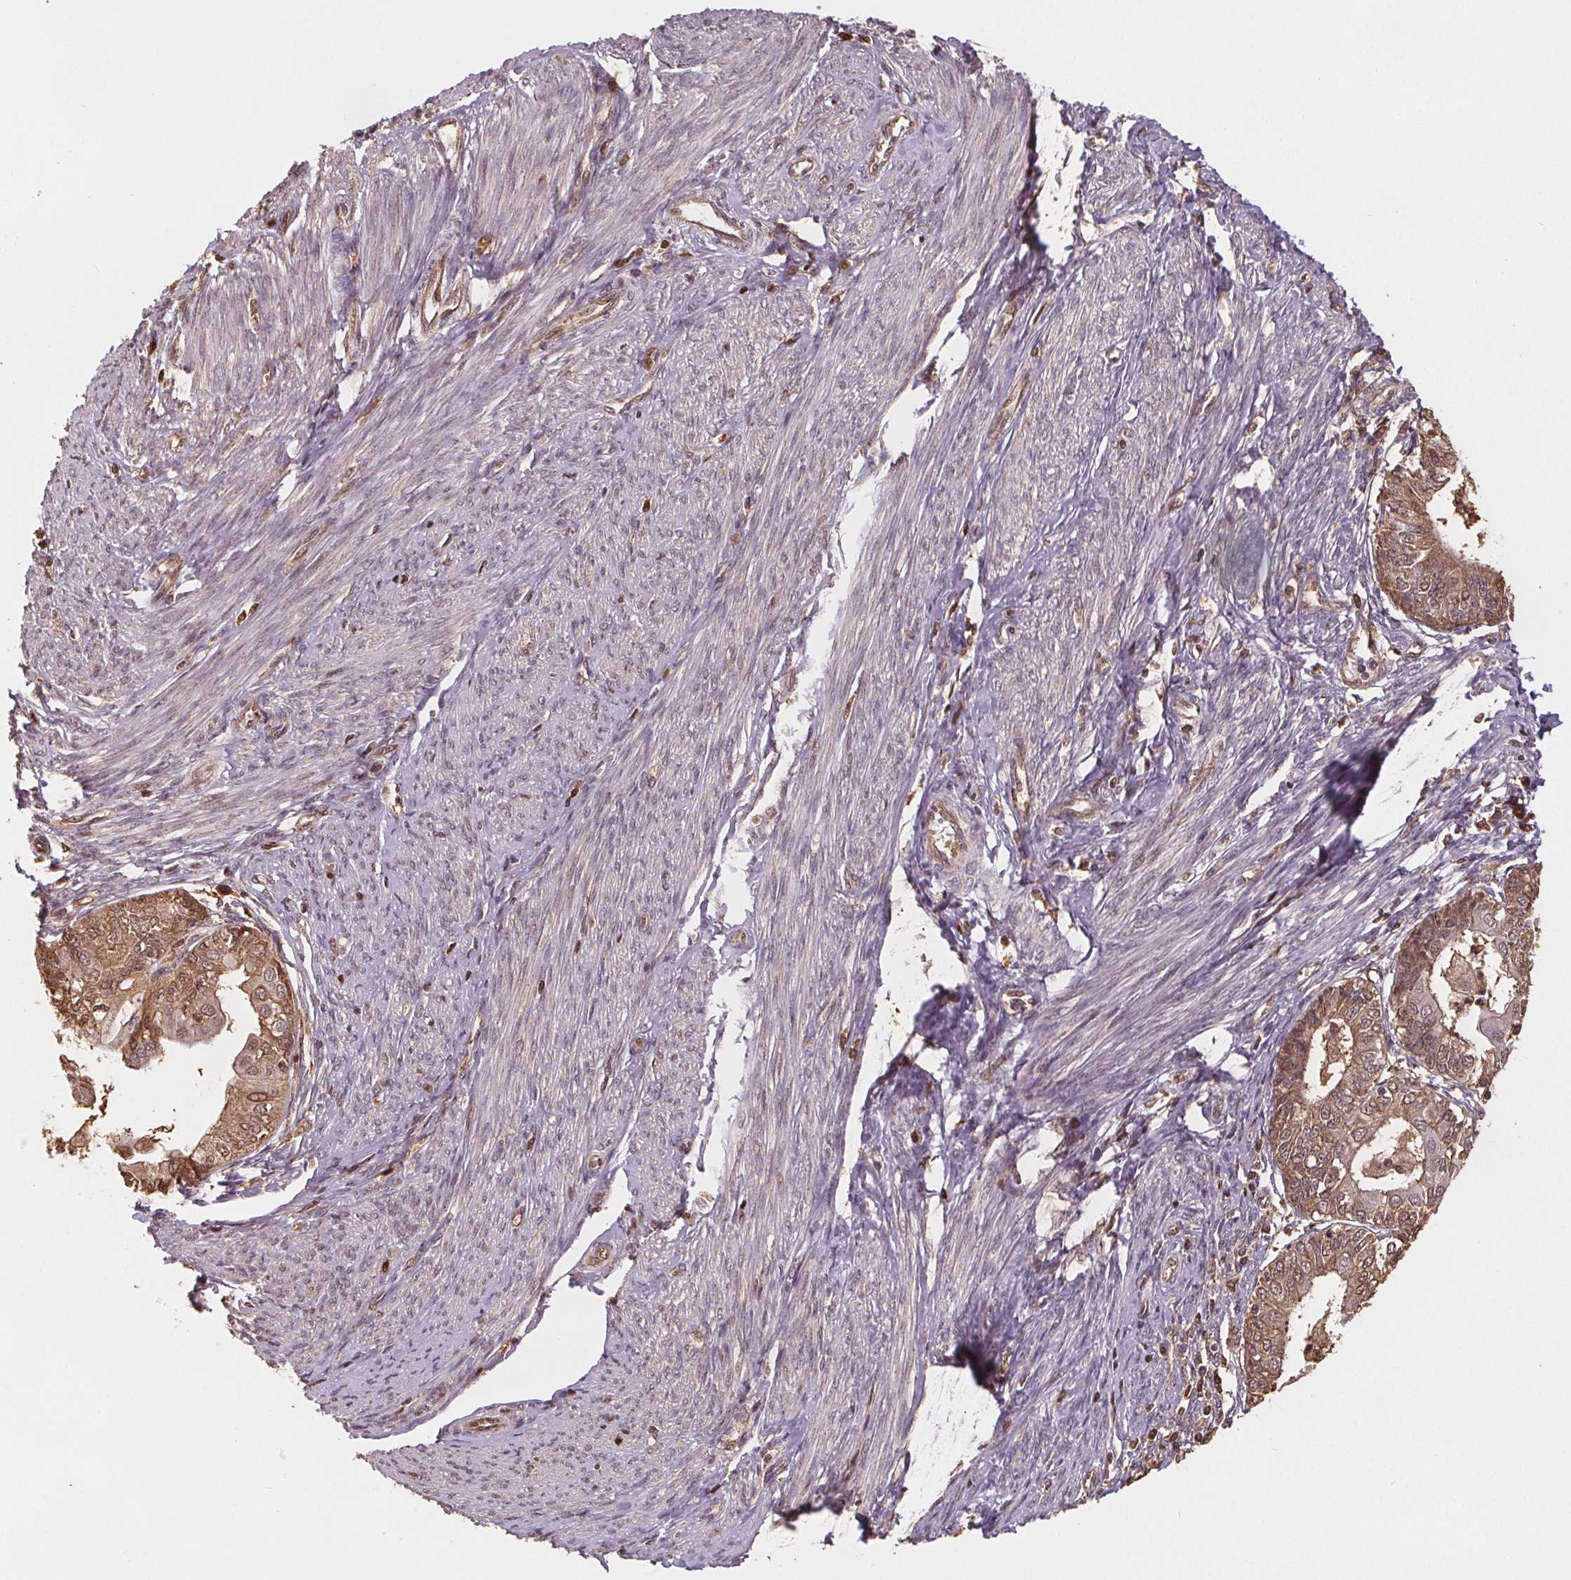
{"staining": {"intensity": "moderate", "quantity": ">75%", "location": "cytoplasmic/membranous,nuclear"}, "tissue": "endometrial cancer", "cell_type": "Tumor cells", "image_type": "cancer", "snomed": [{"axis": "morphology", "description": "Adenocarcinoma, NOS"}, {"axis": "topography", "description": "Endometrium"}], "caption": "Immunohistochemical staining of endometrial cancer (adenocarcinoma) reveals medium levels of moderate cytoplasmic/membranous and nuclear expression in about >75% of tumor cells.", "gene": "ENO1", "patient": {"sex": "female", "age": 68}}